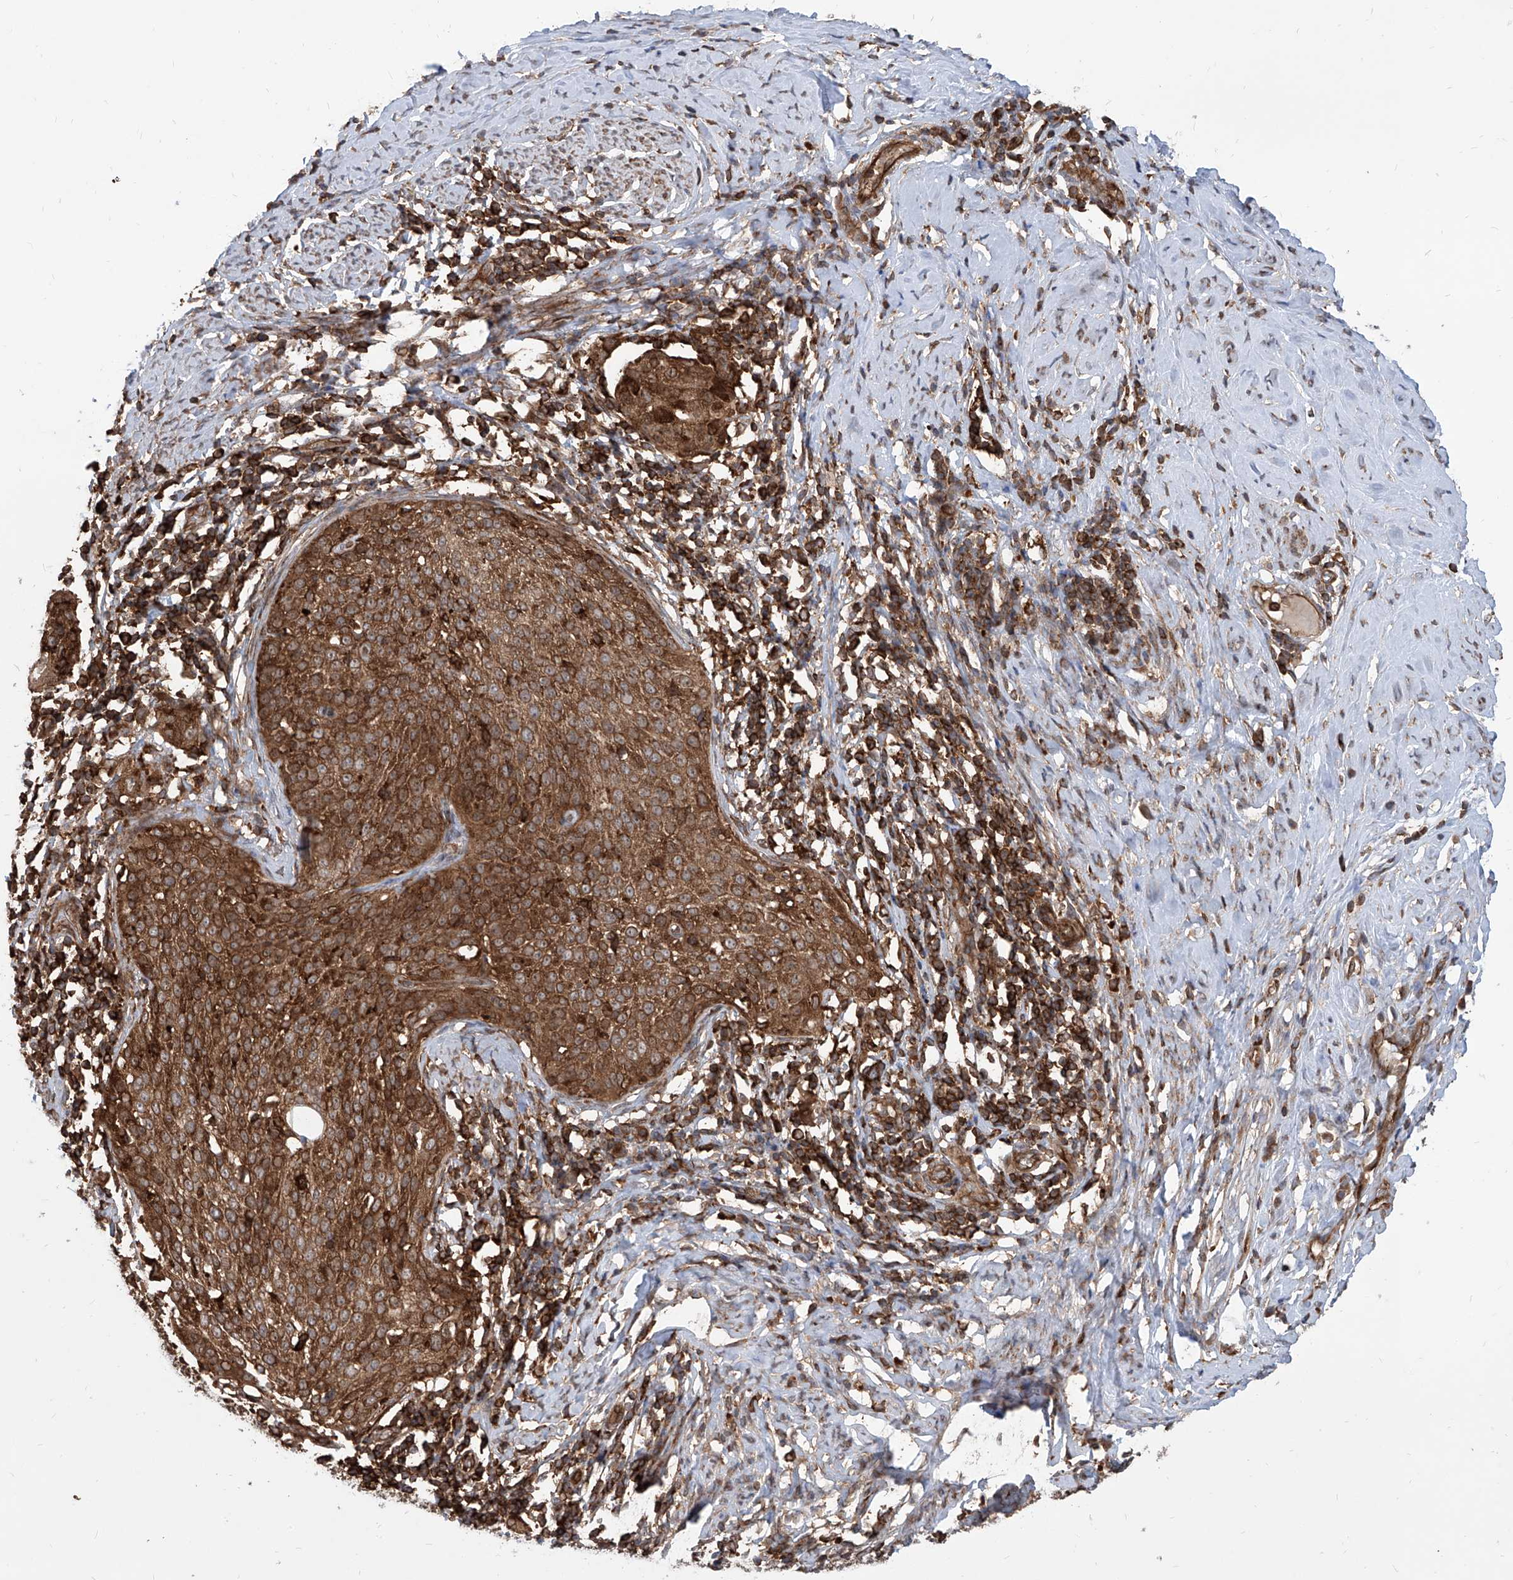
{"staining": {"intensity": "strong", "quantity": ">75%", "location": "cytoplasmic/membranous"}, "tissue": "cervical cancer", "cell_type": "Tumor cells", "image_type": "cancer", "snomed": [{"axis": "morphology", "description": "Squamous cell carcinoma, NOS"}, {"axis": "topography", "description": "Cervix"}], "caption": "The micrograph demonstrates staining of cervical squamous cell carcinoma, revealing strong cytoplasmic/membranous protein positivity (brown color) within tumor cells.", "gene": "MAGED2", "patient": {"sex": "female", "age": 51}}